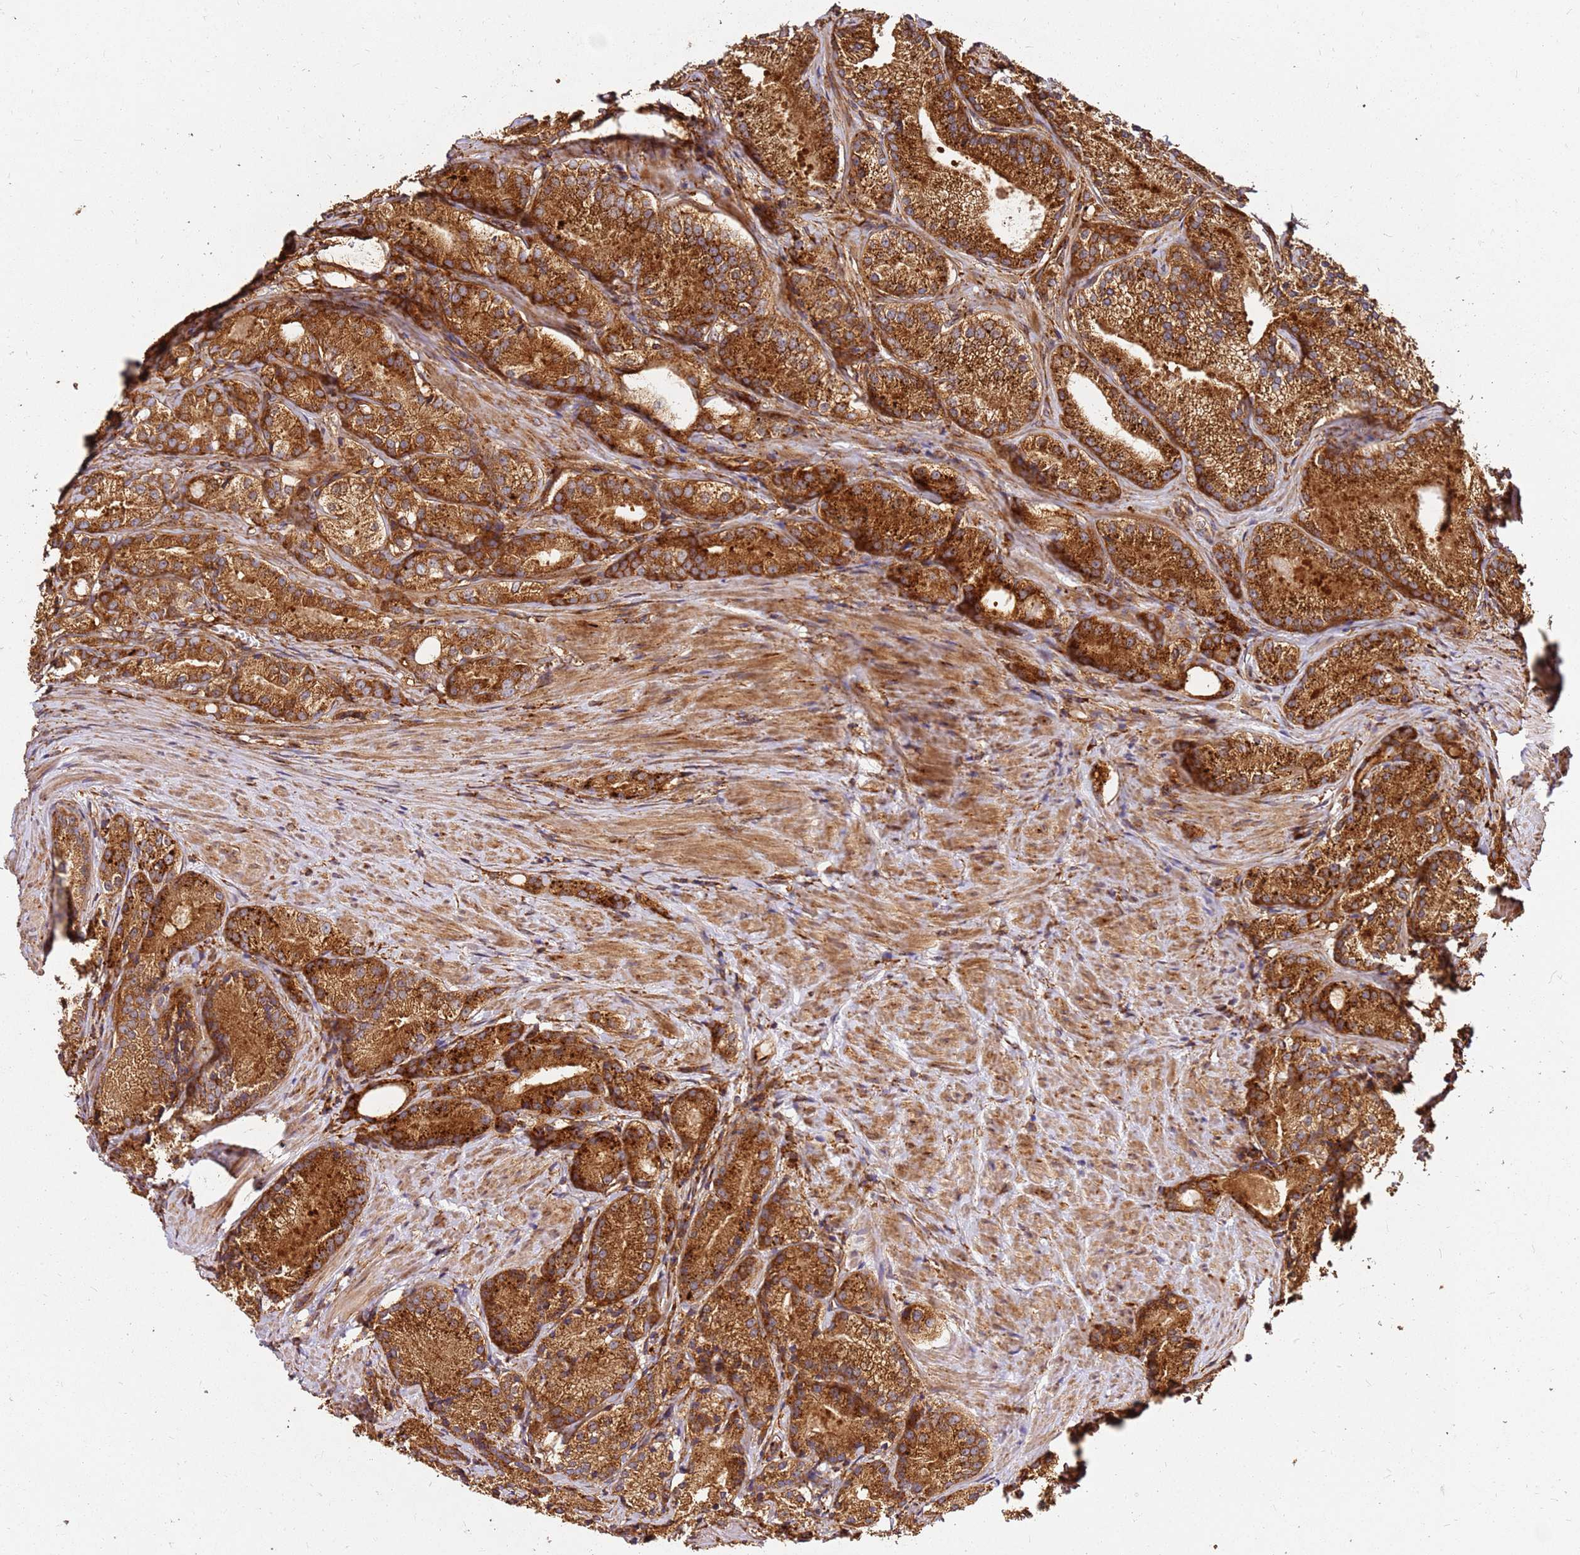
{"staining": {"intensity": "strong", "quantity": ">75%", "location": "cytoplasmic/membranous"}, "tissue": "prostate cancer", "cell_type": "Tumor cells", "image_type": "cancer", "snomed": [{"axis": "morphology", "description": "Adenocarcinoma, Low grade"}, {"axis": "topography", "description": "Prostate"}], "caption": "Human prostate low-grade adenocarcinoma stained for a protein (brown) shows strong cytoplasmic/membranous positive positivity in about >75% of tumor cells.", "gene": "DVL3", "patient": {"sex": "male", "age": 57}}